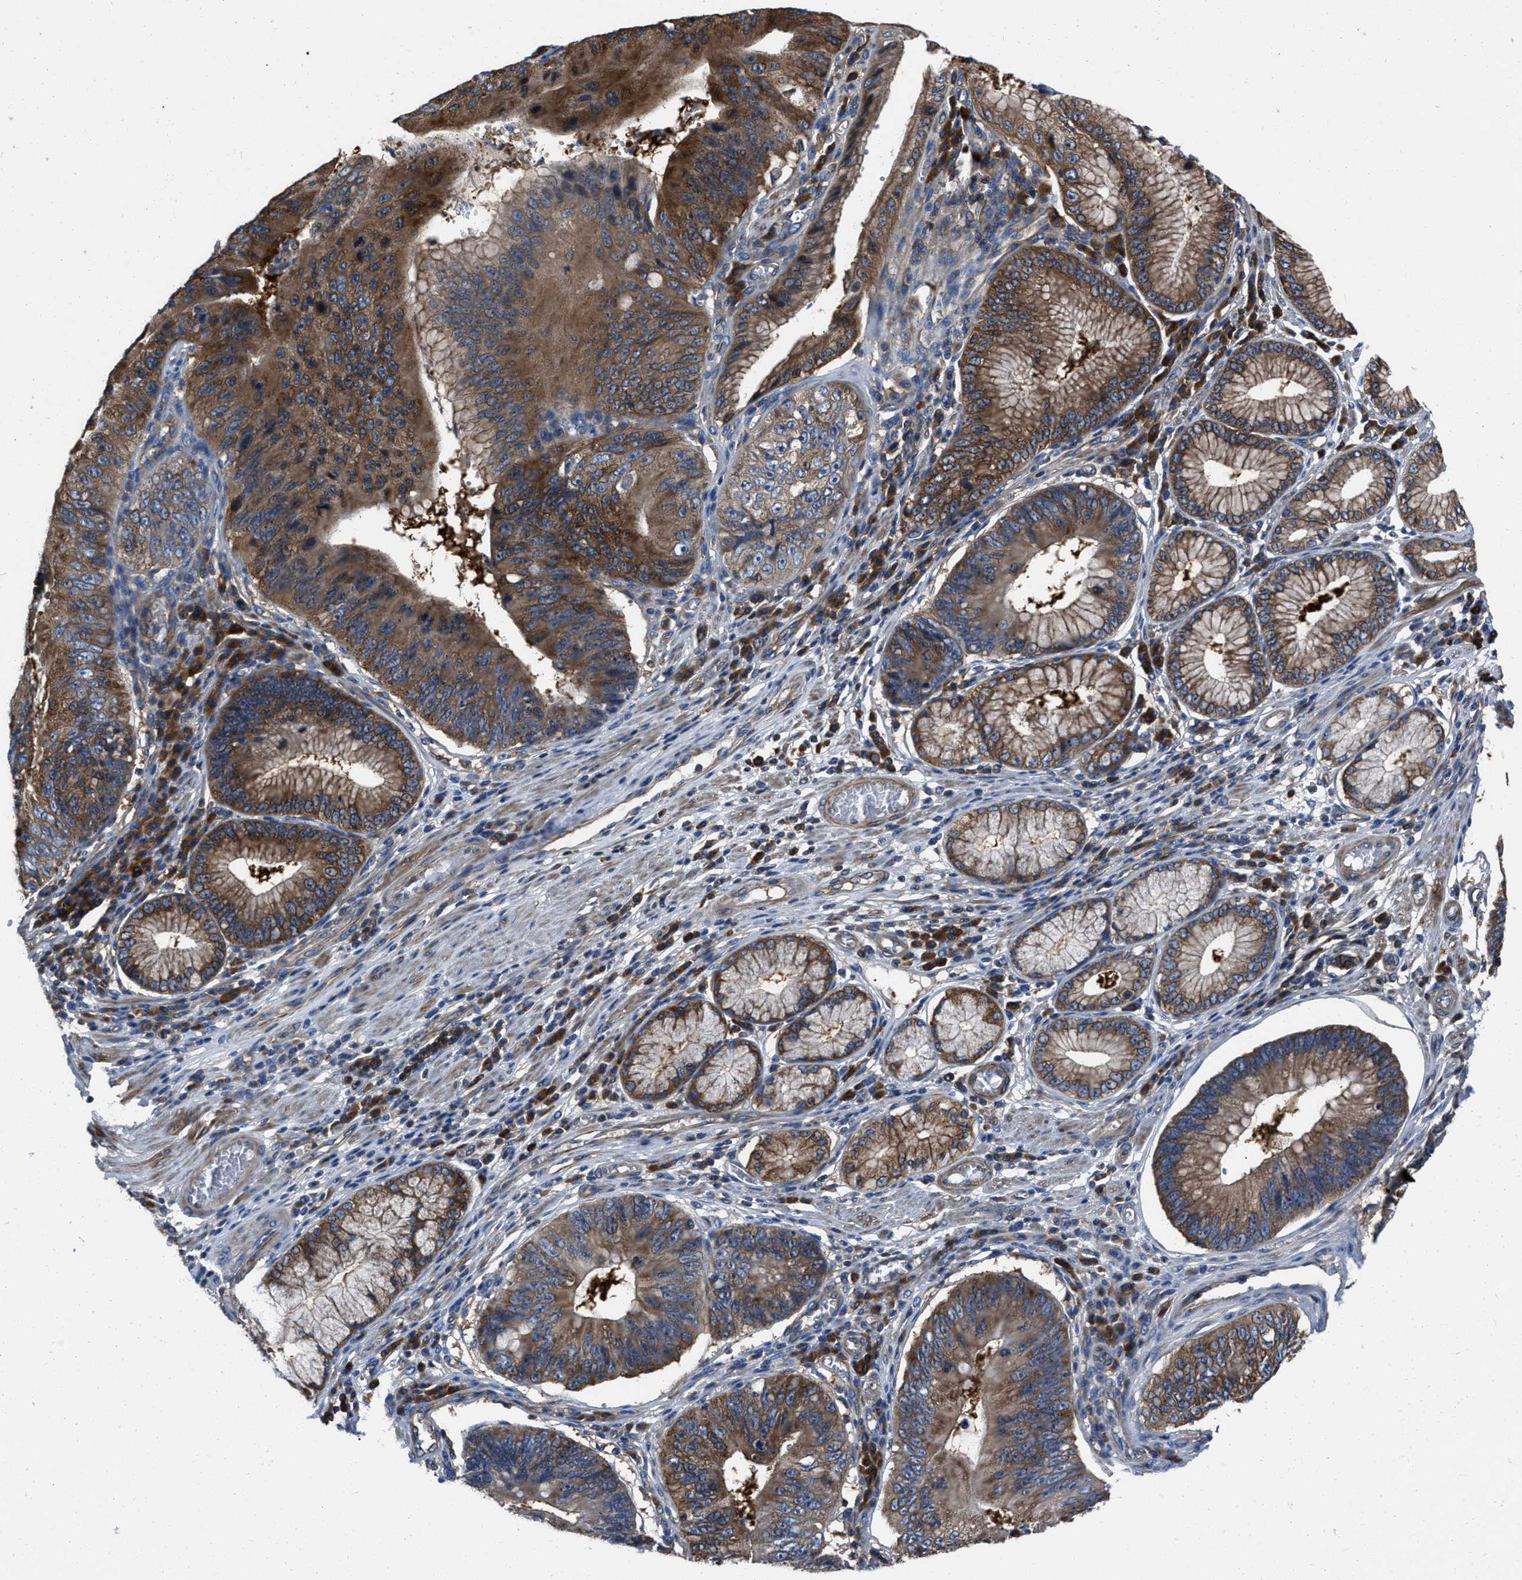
{"staining": {"intensity": "strong", "quantity": ">75%", "location": "cytoplasmic/membranous"}, "tissue": "stomach cancer", "cell_type": "Tumor cells", "image_type": "cancer", "snomed": [{"axis": "morphology", "description": "Adenocarcinoma, NOS"}, {"axis": "topography", "description": "Stomach"}], "caption": "Stomach cancer stained with DAB IHC displays high levels of strong cytoplasmic/membranous staining in approximately >75% of tumor cells.", "gene": "YARS1", "patient": {"sex": "male", "age": 59}}